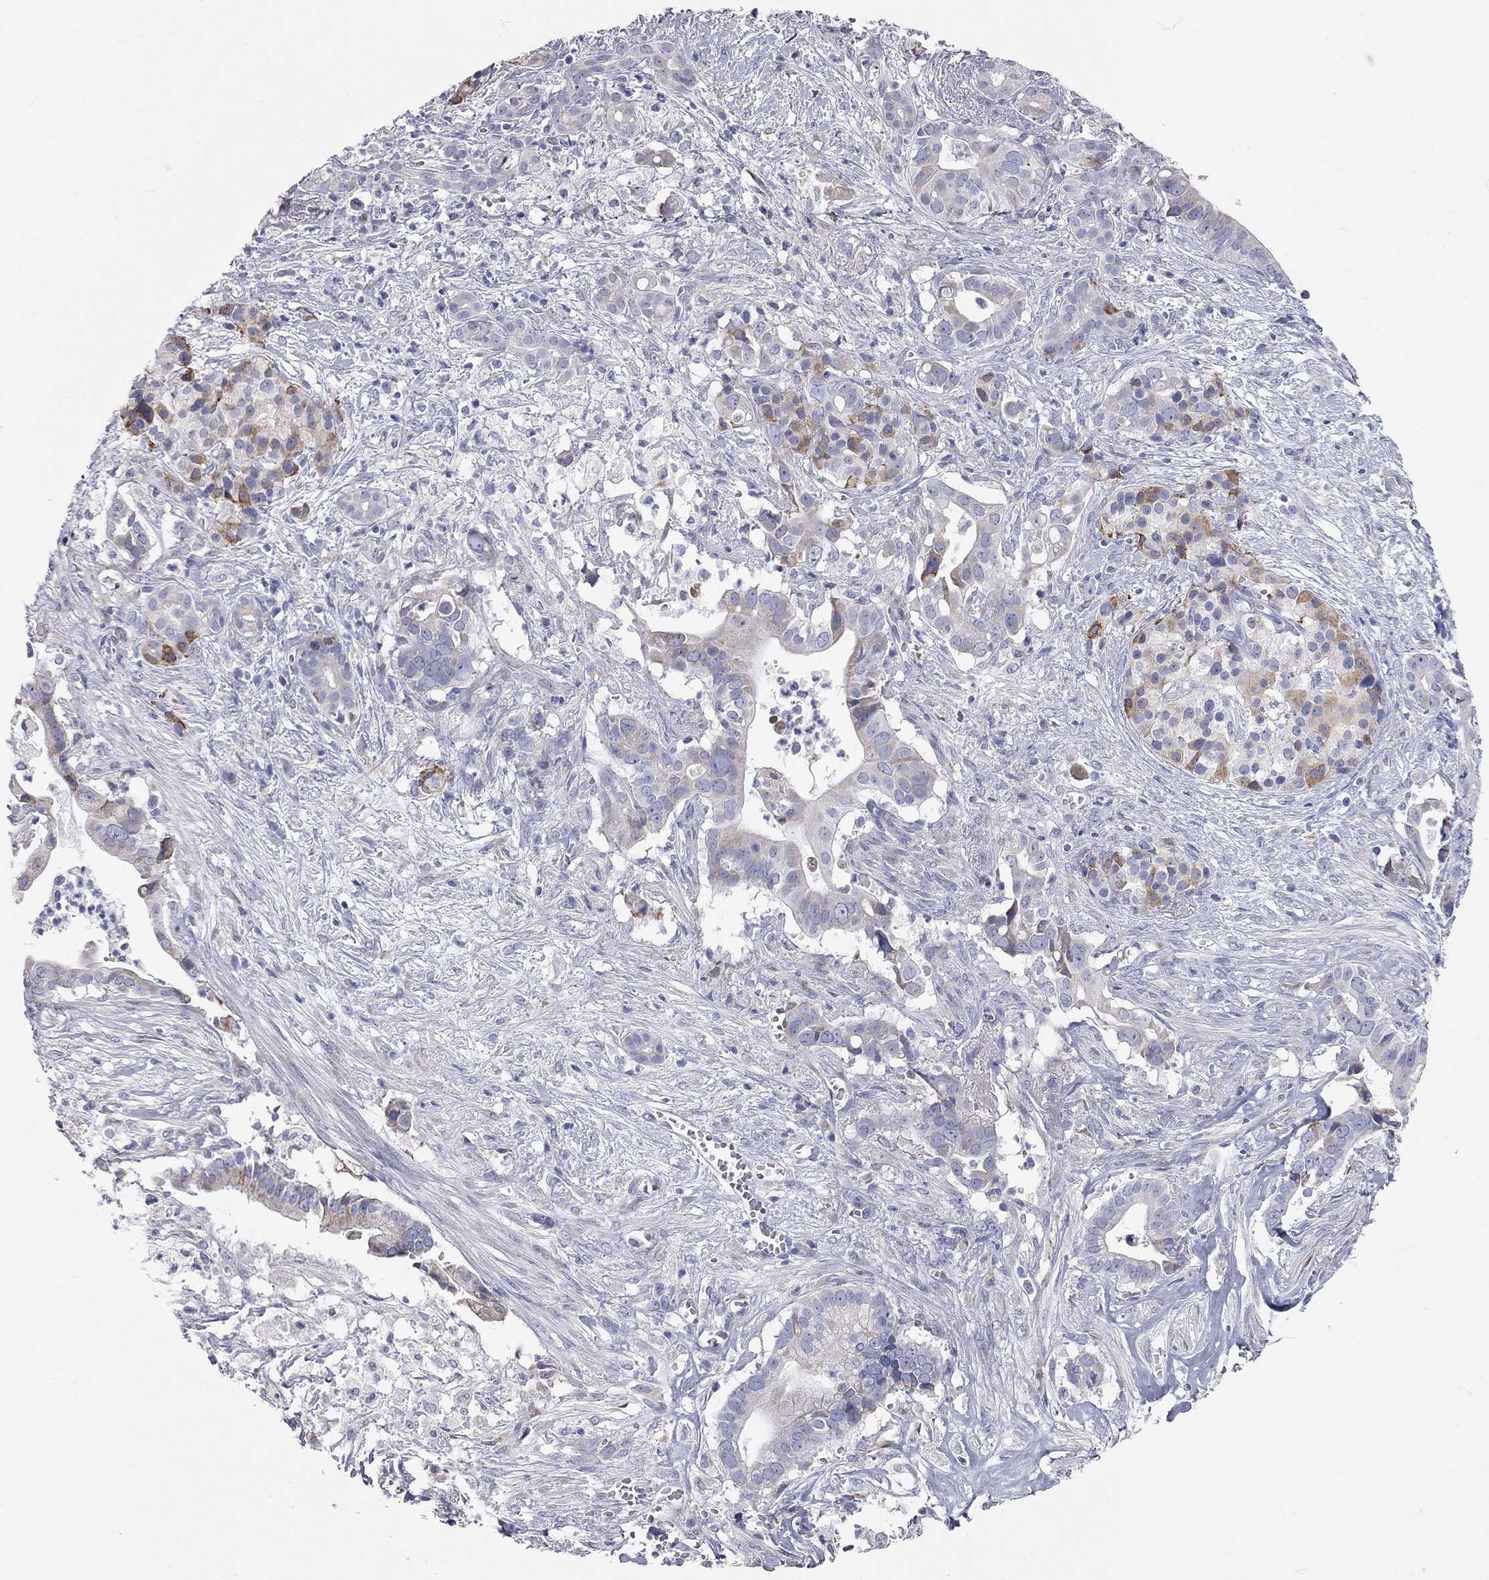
{"staining": {"intensity": "moderate", "quantity": "<25%", "location": "cytoplasmic/membranous"}, "tissue": "pancreatic cancer", "cell_type": "Tumor cells", "image_type": "cancer", "snomed": [{"axis": "morphology", "description": "Adenocarcinoma, NOS"}, {"axis": "topography", "description": "Pancreas"}], "caption": "Moderate cytoplasmic/membranous staining for a protein is appreciated in approximately <25% of tumor cells of pancreatic adenocarcinoma using immunohistochemistry.", "gene": "XAGE2", "patient": {"sex": "male", "age": 61}}